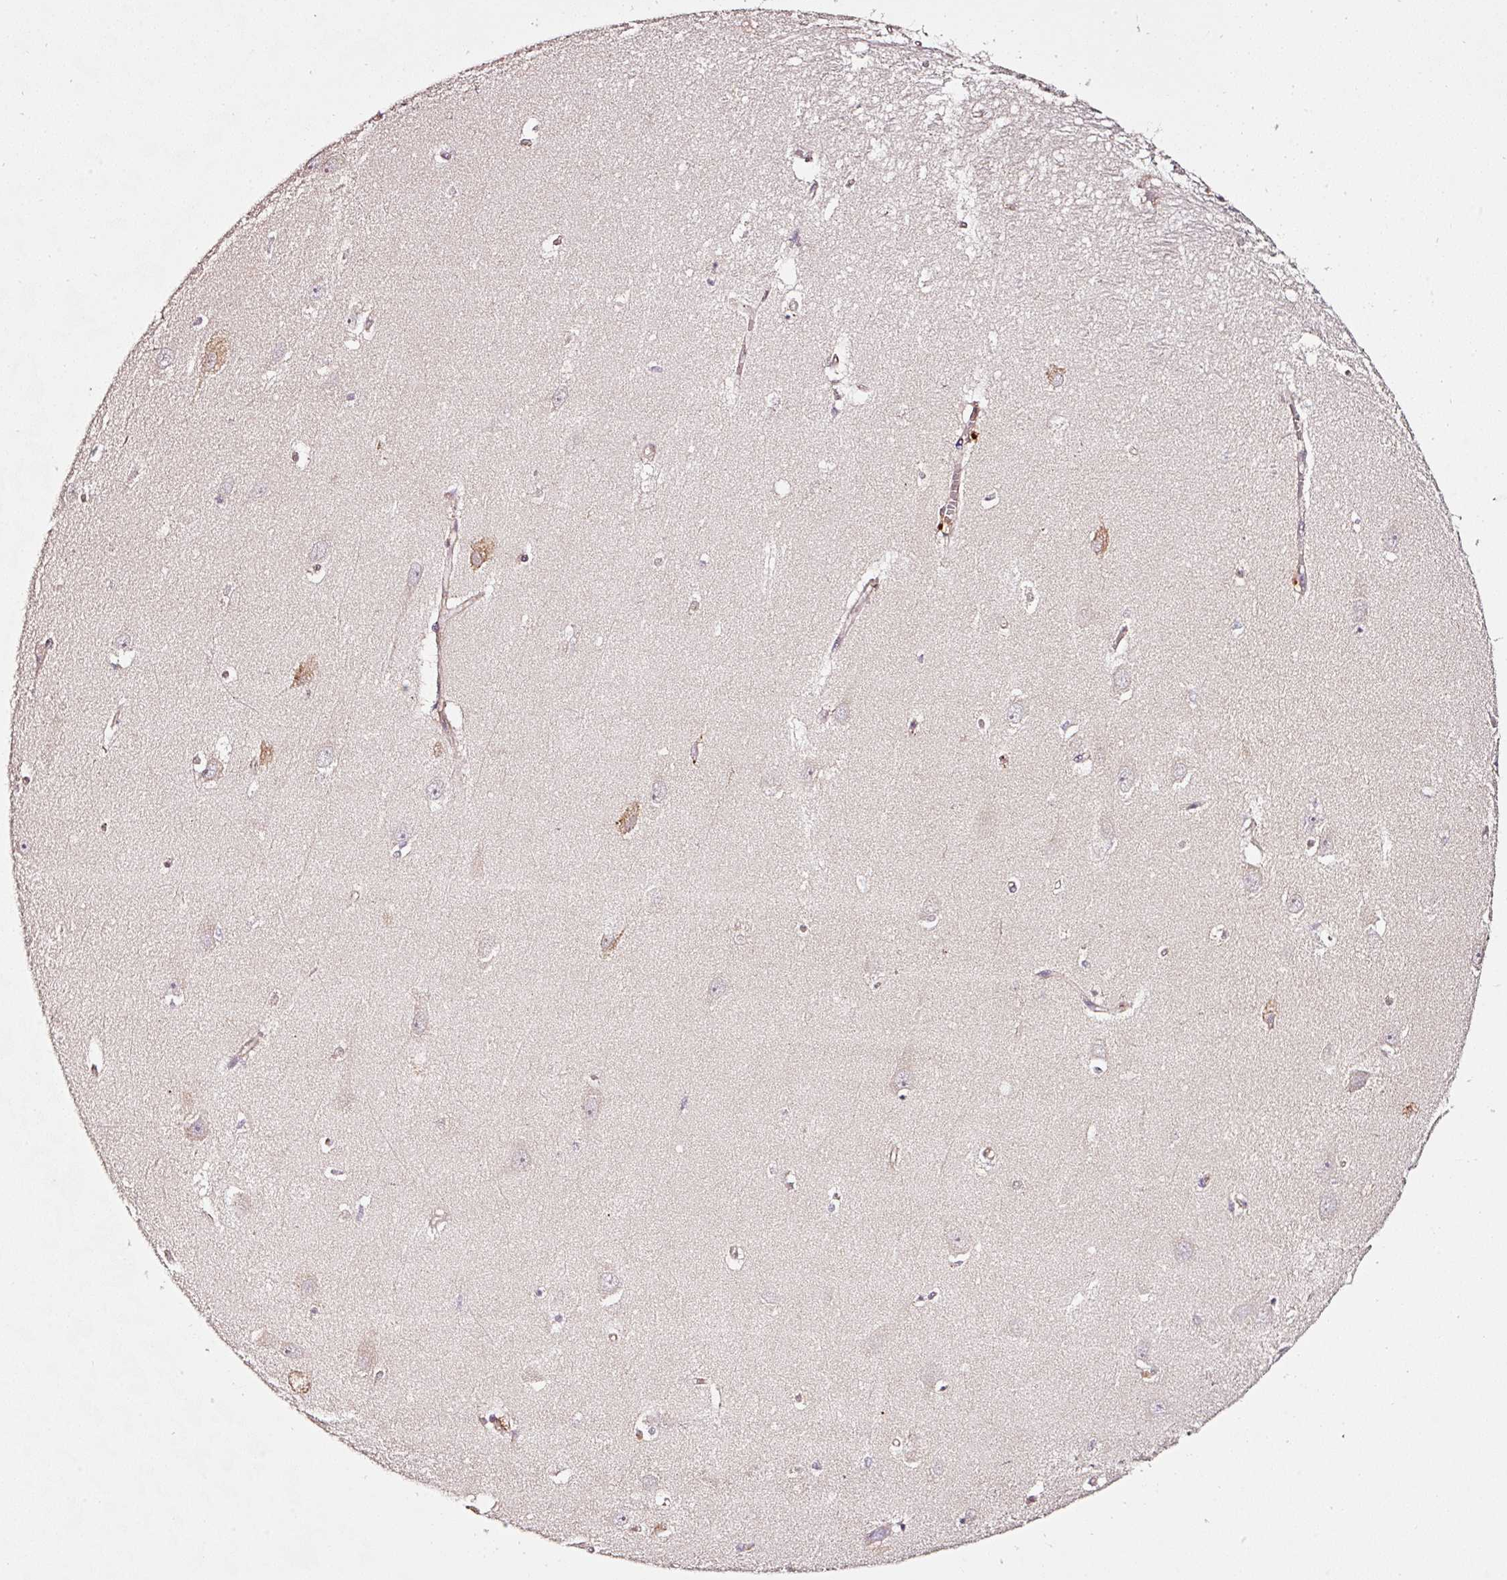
{"staining": {"intensity": "negative", "quantity": "none", "location": "none"}, "tissue": "hippocampus", "cell_type": "Glial cells", "image_type": "normal", "snomed": [{"axis": "morphology", "description": "Normal tissue, NOS"}, {"axis": "topography", "description": "Hippocampus"}], "caption": "This is an immunohistochemistry (IHC) micrograph of unremarkable hippocampus. There is no staining in glial cells.", "gene": "ZNF460", "patient": {"sex": "female", "age": 64}}